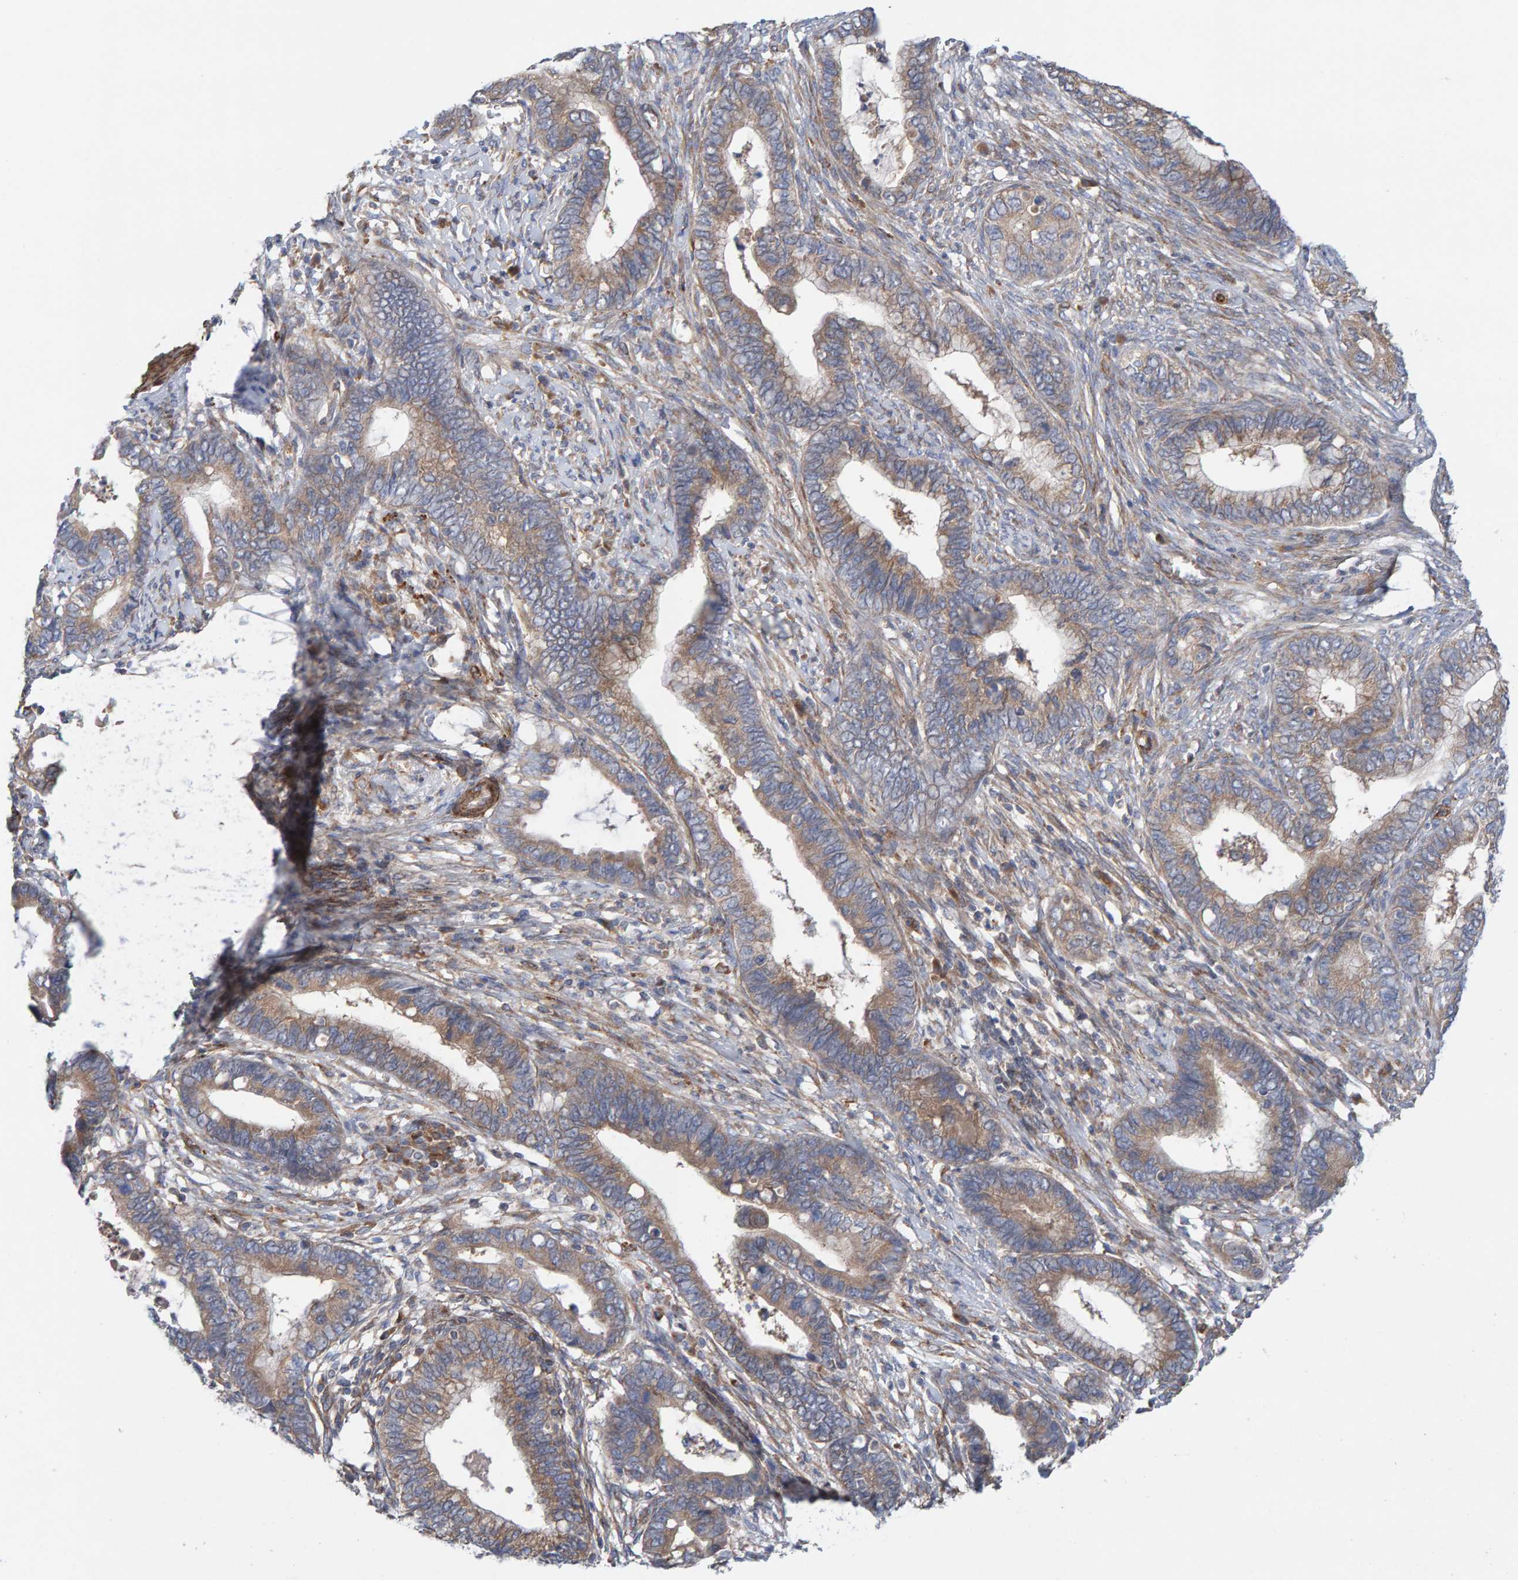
{"staining": {"intensity": "moderate", "quantity": ">75%", "location": "cytoplasmic/membranous"}, "tissue": "cervical cancer", "cell_type": "Tumor cells", "image_type": "cancer", "snomed": [{"axis": "morphology", "description": "Adenocarcinoma, NOS"}, {"axis": "topography", "description": "Cervix"}], "caption": "An IHC micrograph of neoplastic tissue is shown. Protein staining in brown shows moderate cytoplasmic/membranous positivity in cervical cancer (adenocarcinoma) within tumor cells. The protein of interest is shown in brown color, while the nuclei are stained blue.", "gene": "CDK5RAP3", "patient": {"sex": "female", "age": 44}}